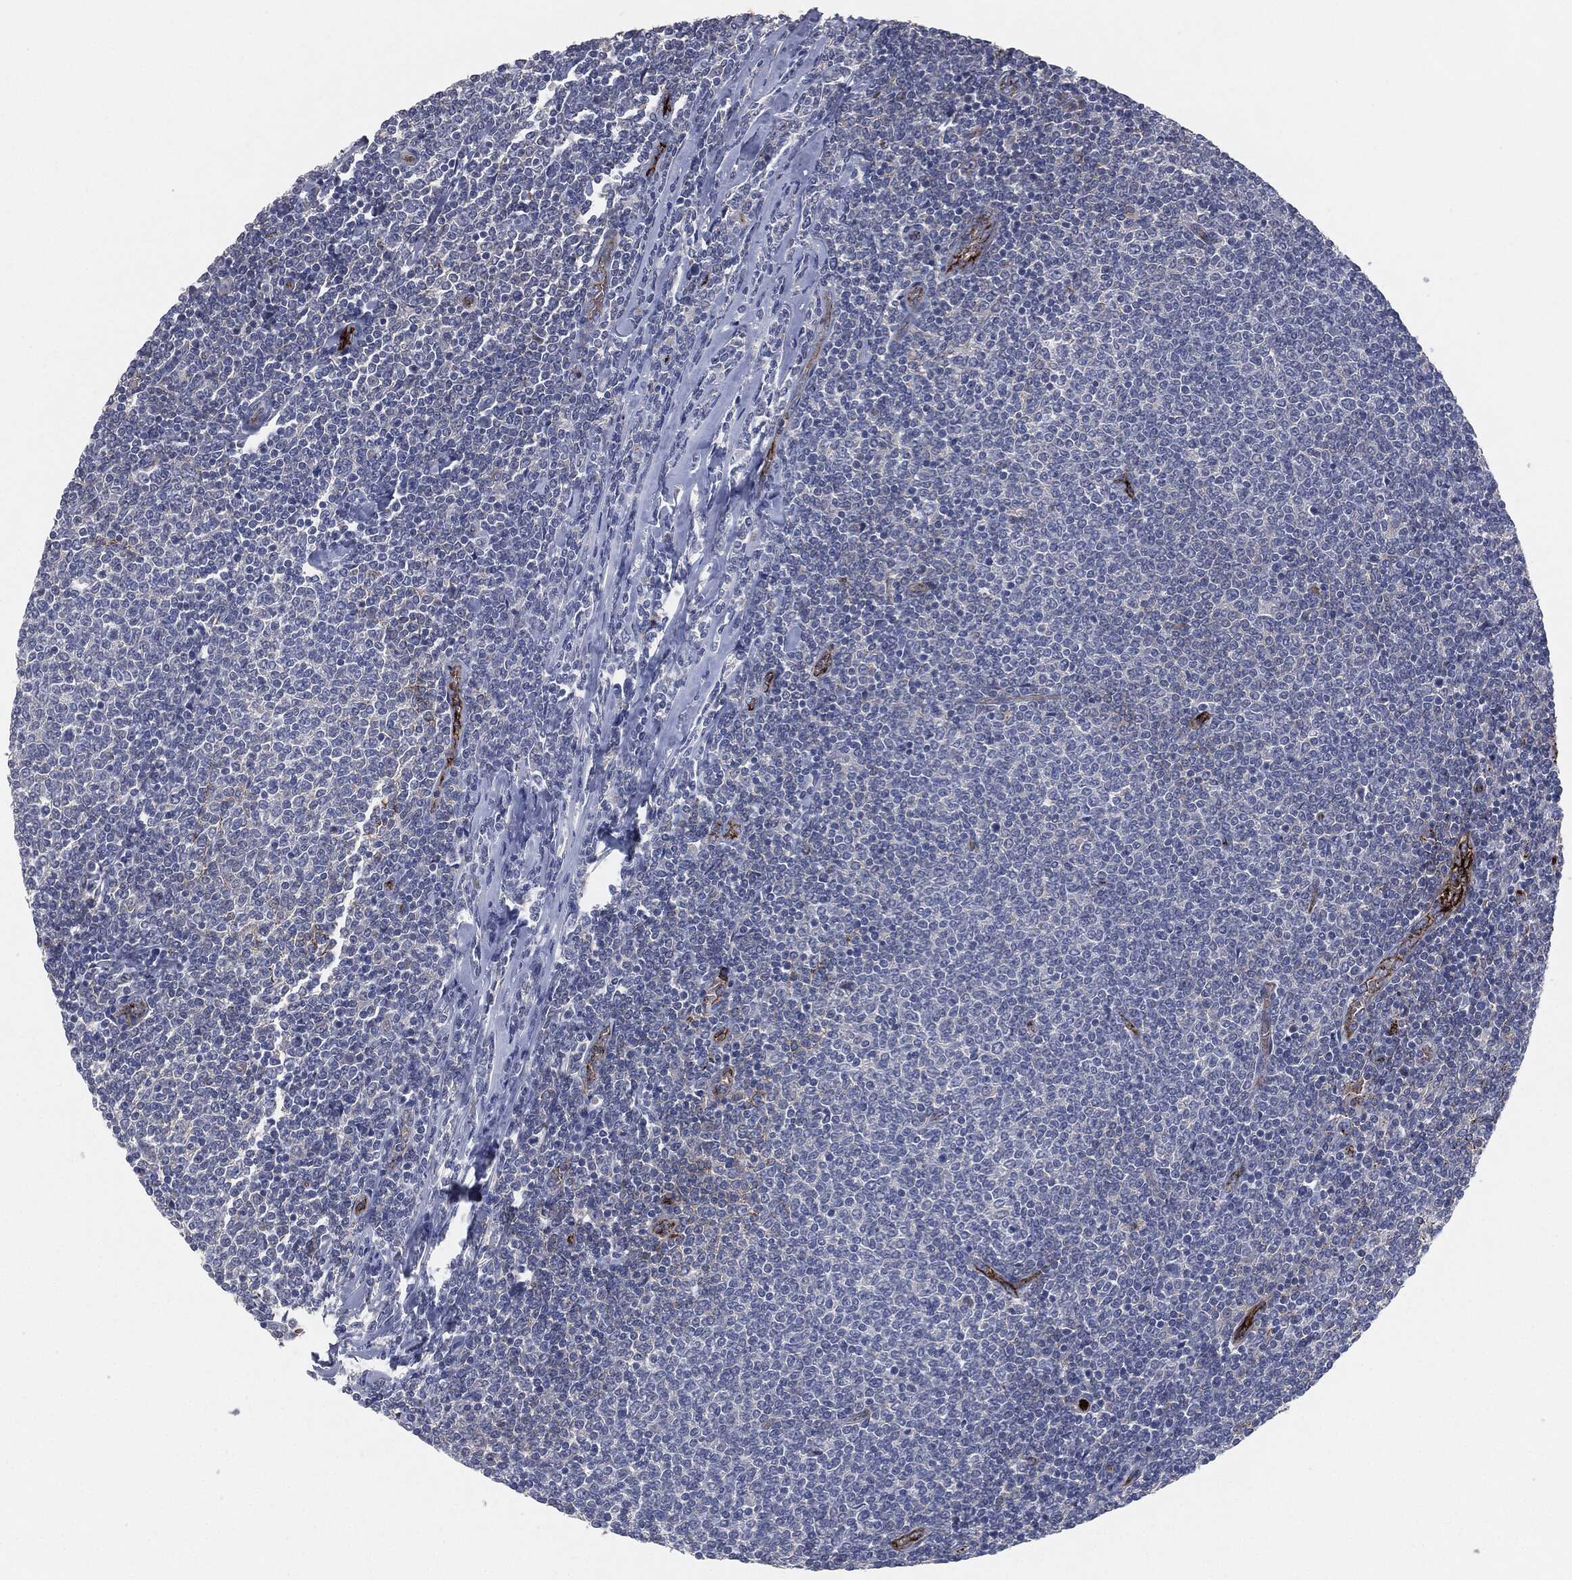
{"staining": {"intensity": "negative", "quantity": "none", "location": "none"}, "tissue": "lymphoma", "cell_type": "Tumor cells", "image_type": "cancer", "snomed": [{"axis": "morphology", "description": "Malignant lymphoma, non-Hodgkin's type, Low grade"}, {"axis": "topography", "description": "Lymph node"}], "caption": "The micrograph displays no significant positivity in tumor cells of lymphoma. (Stains: DAB immunohistochemistry (IHC) with hematoxylin counter stain, Microscopy: brightfield microscopy at high magnification).", "gene": "APOB", "patient": {"sex": "male", "age": 52}}